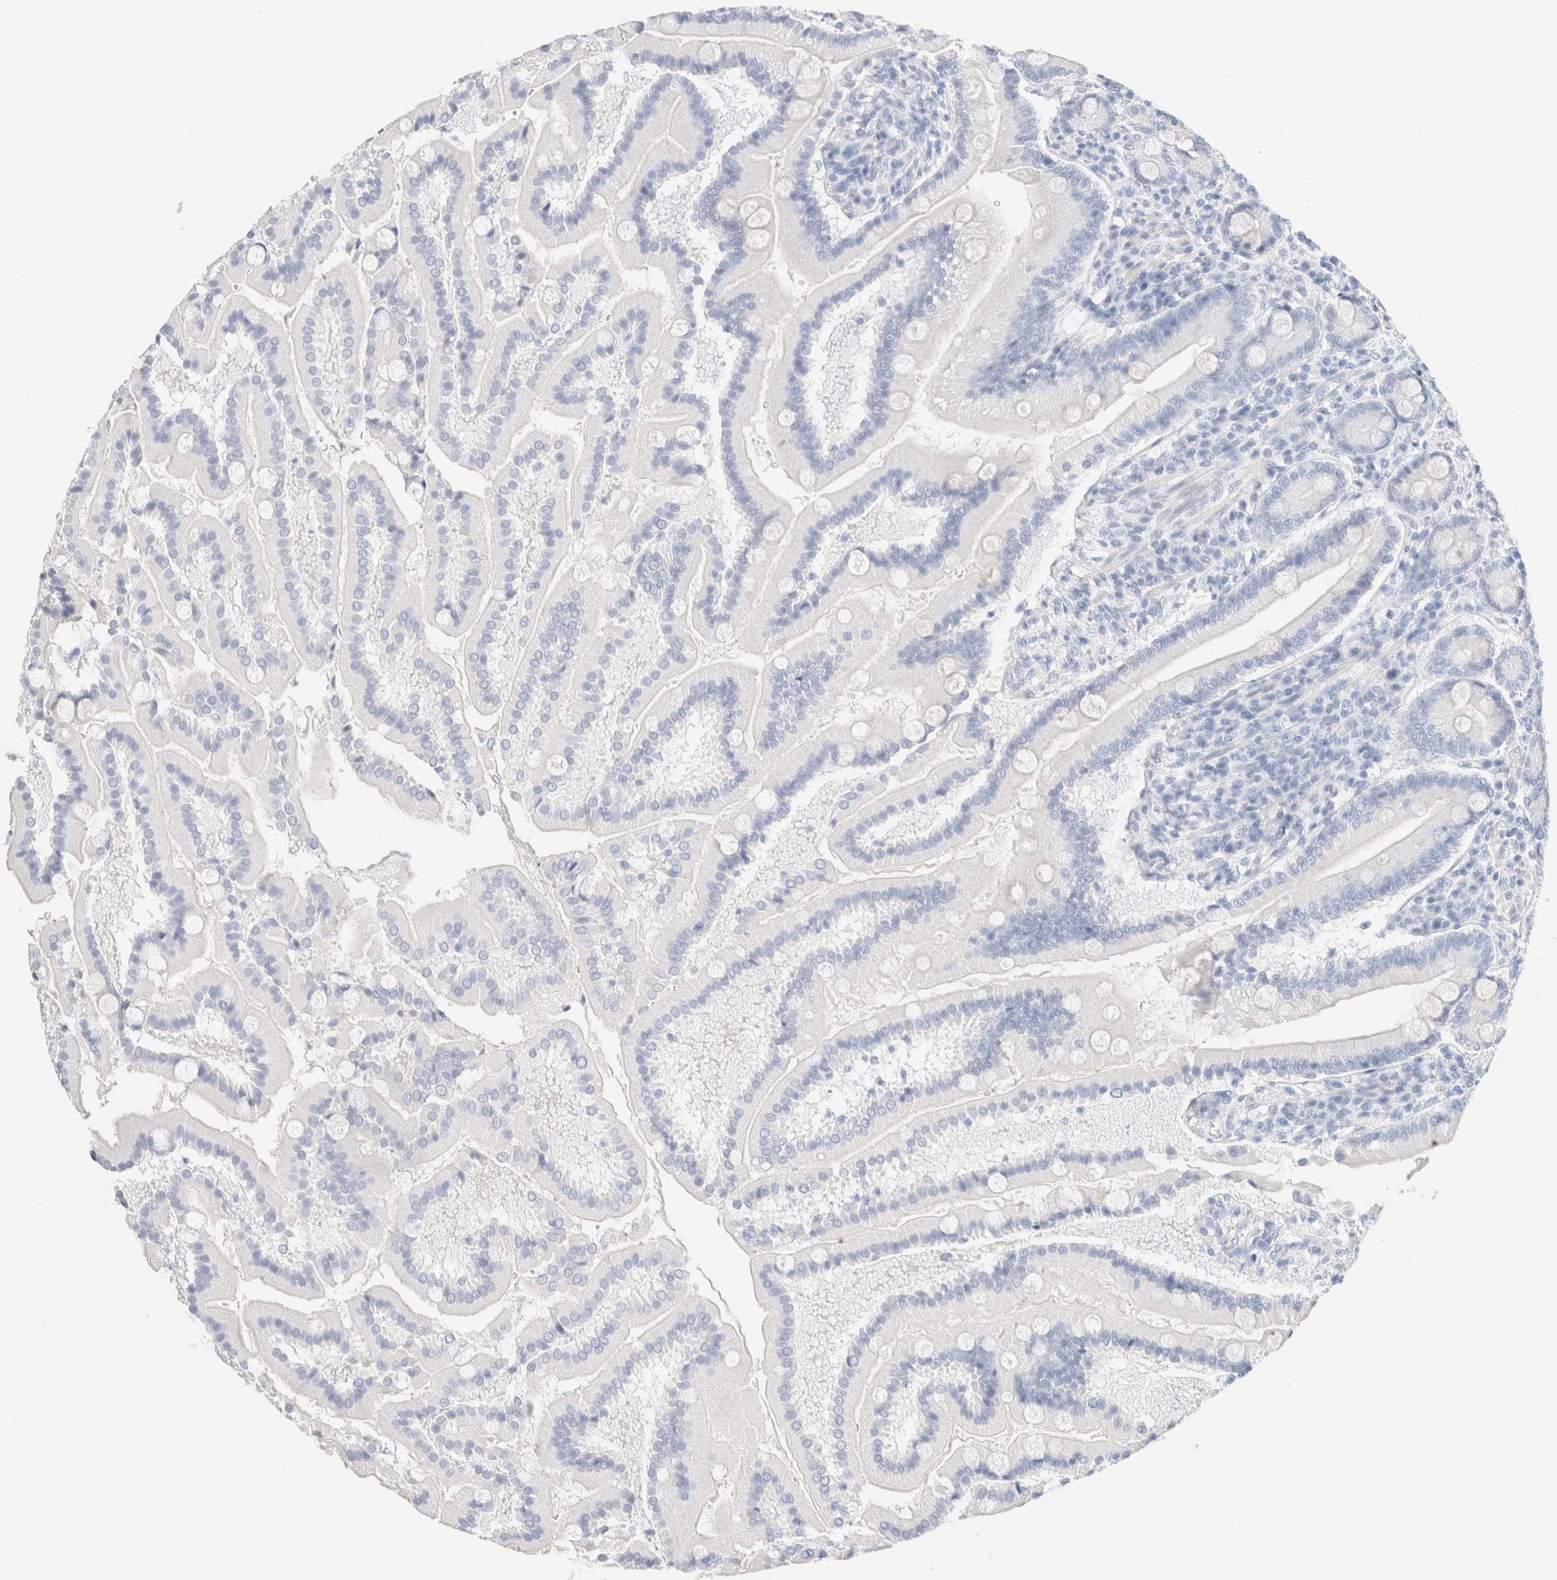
{"staining": {"intensity": "negative", "quantity": "none", "location": "none"}, "tissue": "duodenum", "cell_type": "Glandular cells", "image_type": "normal", "snomed": [{"axis": "morphology", "description": "Normal tissue, NOS"}, {"axis": "topography", "description": "Duodenum"}], "caption": "Immunohistochemical staining of normal duodenum shows no significant positivity in glandular cells. (DAB immunohistochemistry visualized using brightfield microscopy, high magnification).", "gene": "DPYS", "patient": {"sex": "male", "age": 50}}